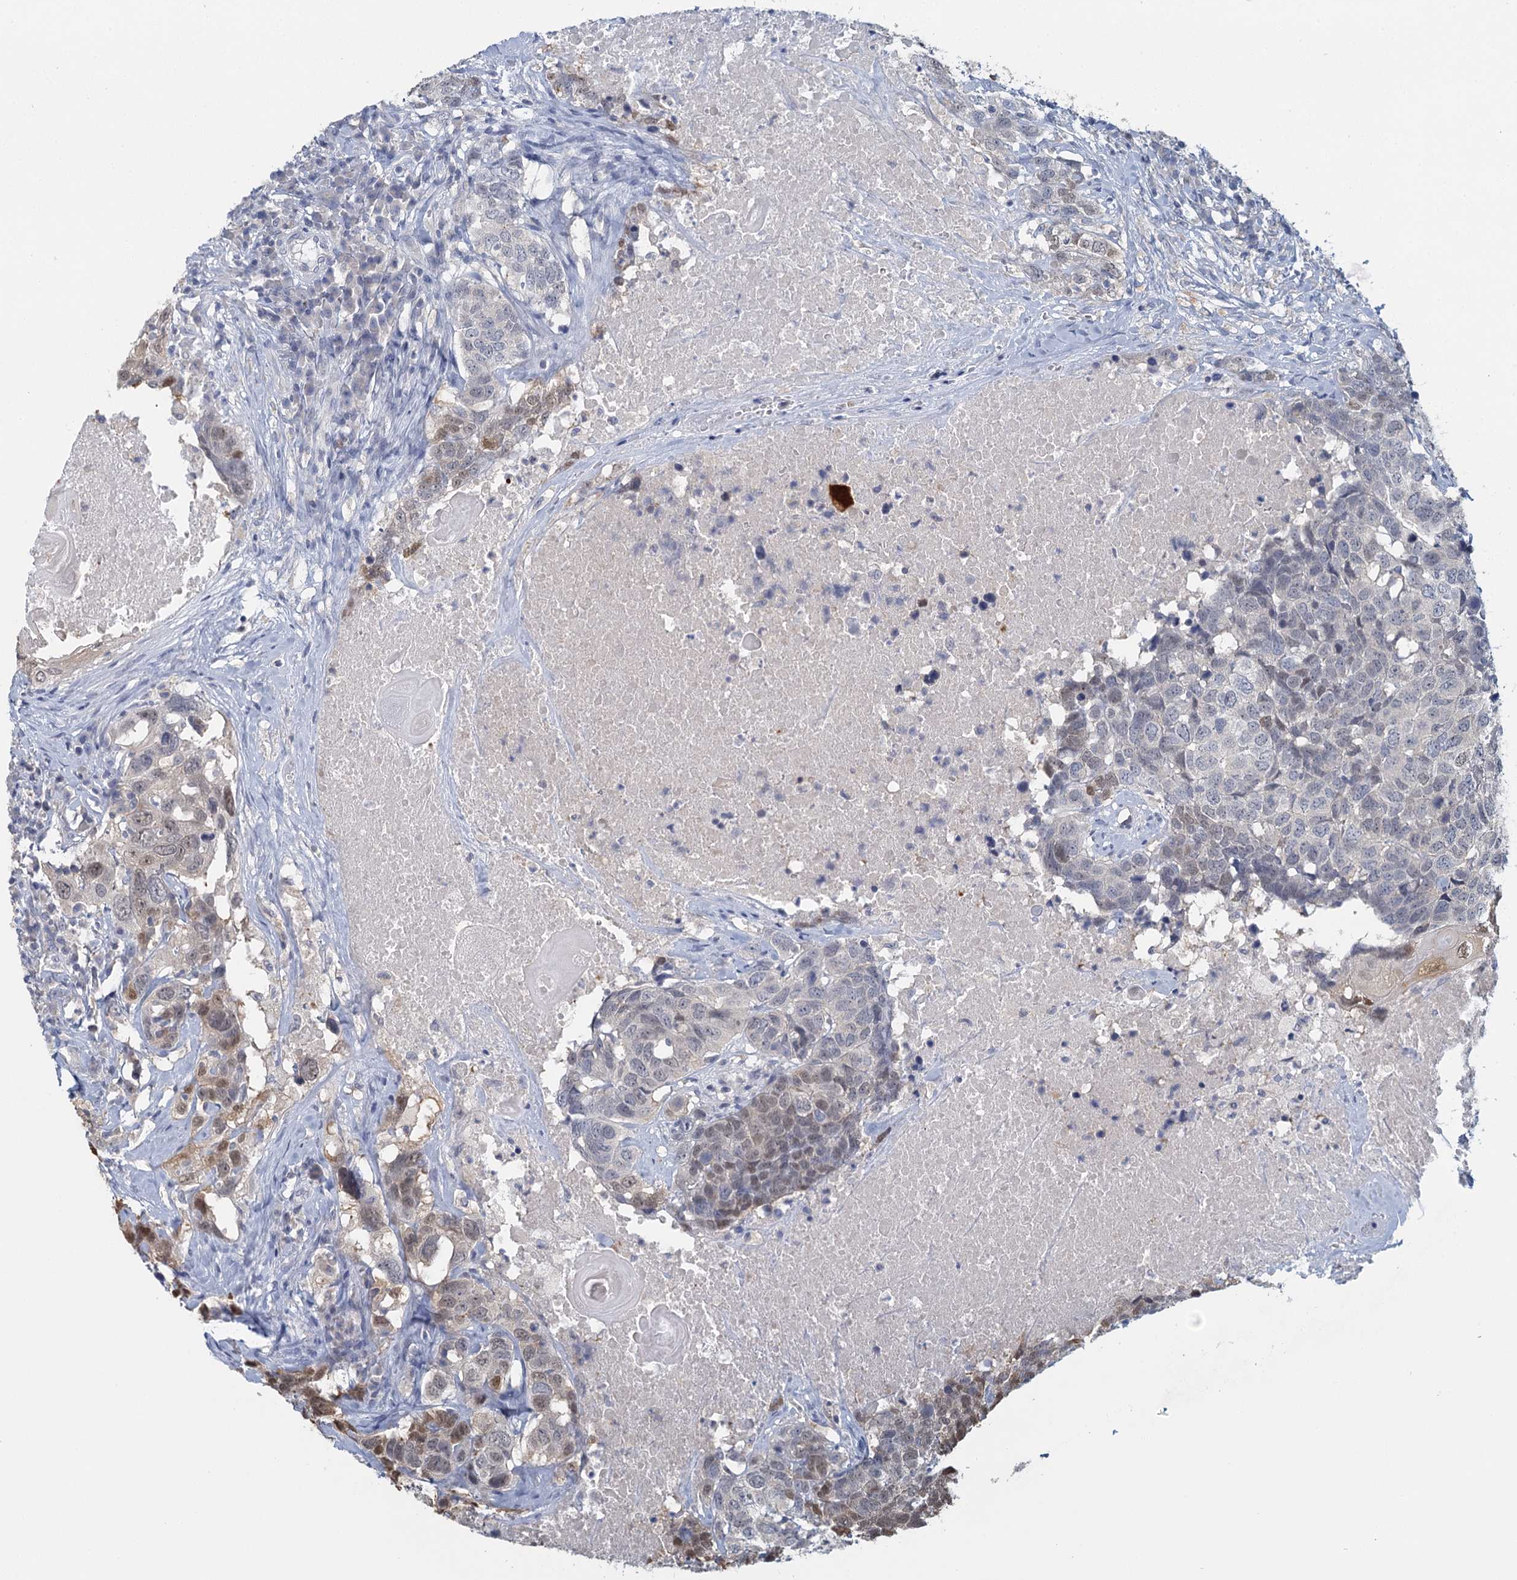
{"staining": {"intensity": "weak", "quantity": "25%-75%", "location": "cytoplasmic/membranous,nuclear"}, "tissue": "head and neck cancer", "cell_type": "Tumor cells", "image_type": "cancer", "snomed": [{"axis": "morphology", "description": "Squamous cell carcinoma, NOS"}, {"axis": "topography", "description": "Head-Neck"}], "caption": "Human head and neck squamous cell carcinoma stained for a protein (brown) reveals weak cytoplasmic/membranous and nuclear positive positivity in about 25%-75% of tumor cells.", "gene": "MYO7B", "patient": {"sex": "male", "age": 66}}